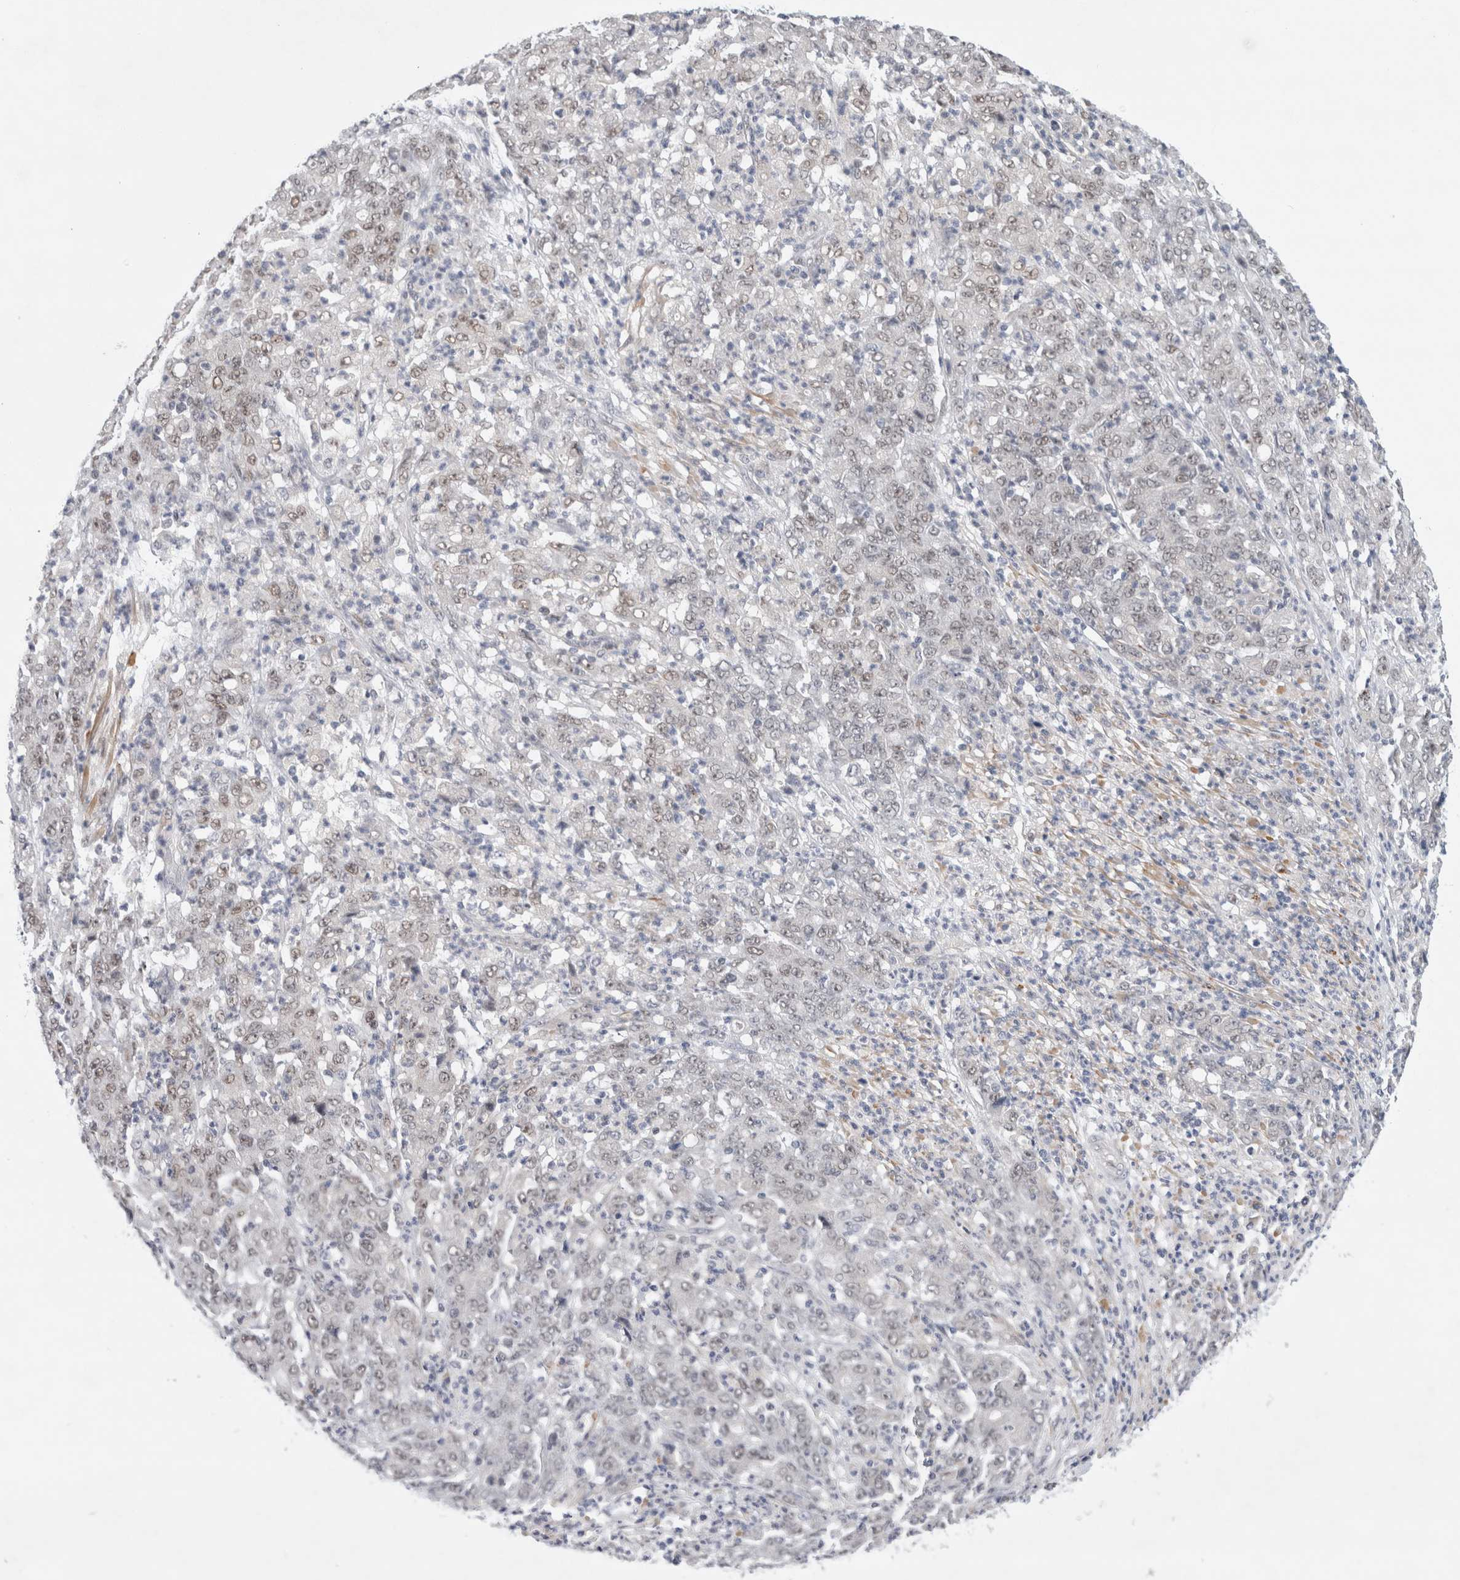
{"staining": {"intensity": "weak", "quantity": "<25%", "location": "nuclear"}, "tissue": "stomach cancer", "cell_type": "Tumor cells", "image_type": "cancer", "snomed": [{"axis": "morphology", "description": "Adenocarcinoma, NOS"}, {"axis": "topography", "description": "Stomach, lower"}], "caption": "Tumor cells are negative for protein expression in human adenocarcinoma (stomach).", "gene": "KNL1", "patient": {"sex": "female", "age": 71}}